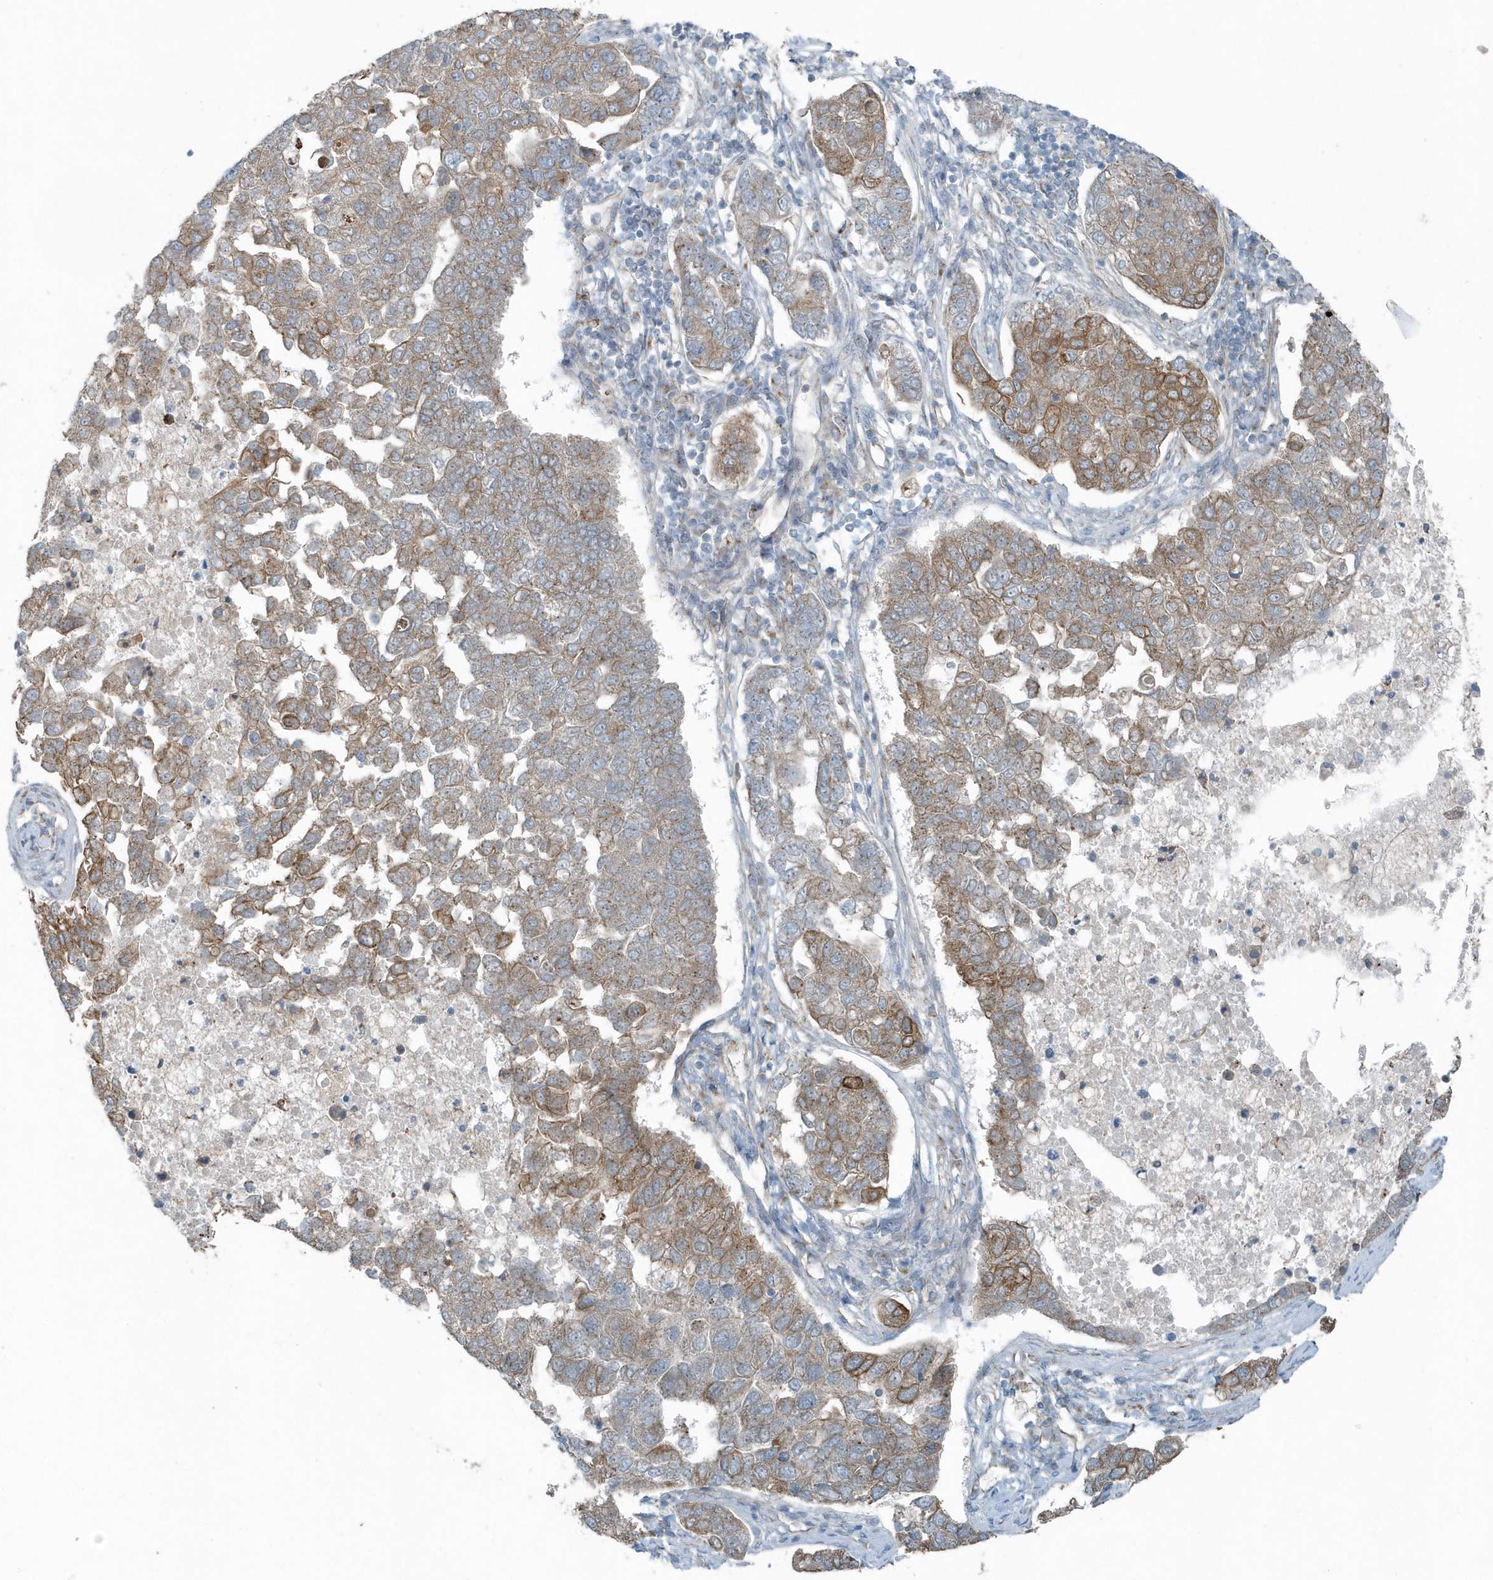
{"staining": {"intensity": "negative", "quantity": "none", "location": "none"}, "tissue": "pancreatic cancer", "cell_type": "Tumor cells", "image_type": "cancer", "snomed": [{"axis": "morphology", "description": "Adenocarcinoma, NOS"}, {"axis": "topography", "description": "Pancreas"}], "caption": "The photomicrograph displays no significant expression in tumor cells of pancreatic cancer.", "gene": "GCC2", "patient": {"sex": "female", "age": 61}}